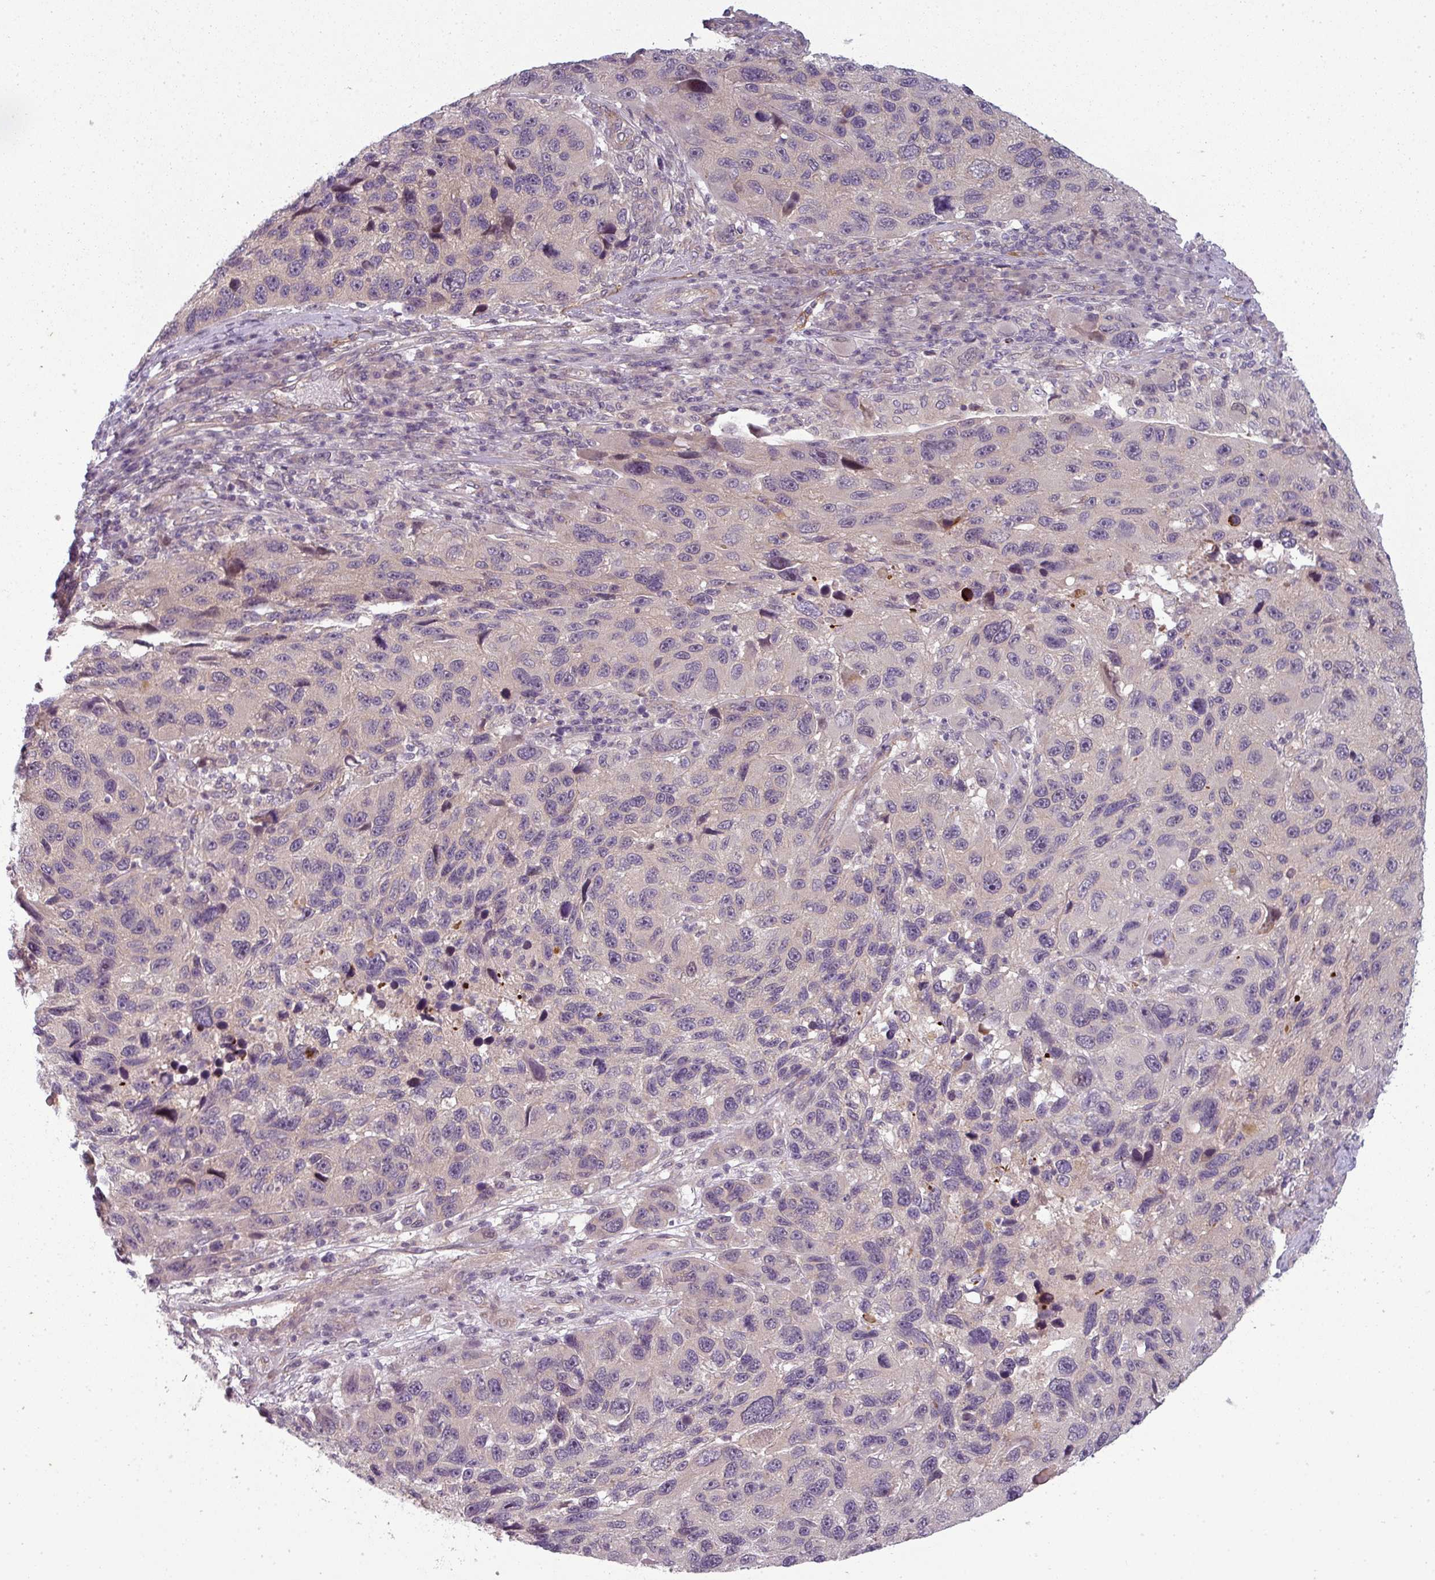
{"staining": {"intensity": "negative", "quantity": "none", "location": "none"}, "tissue": "melanoma", "cell_type": "Tumor cells", "image_type": "cancer", "snomed": [{"axis": "morphology", "description": "Malignant melanoma, NOS"}, {"axis": "topography", "description": "Skin"}], "caption": "This is an immunohistochemistry (IHC) histopathology image of melanoma. There is no positivity in tumor cells.", "gene": "SLC16A9", "patient": {"sex": "male", "age": 53}}